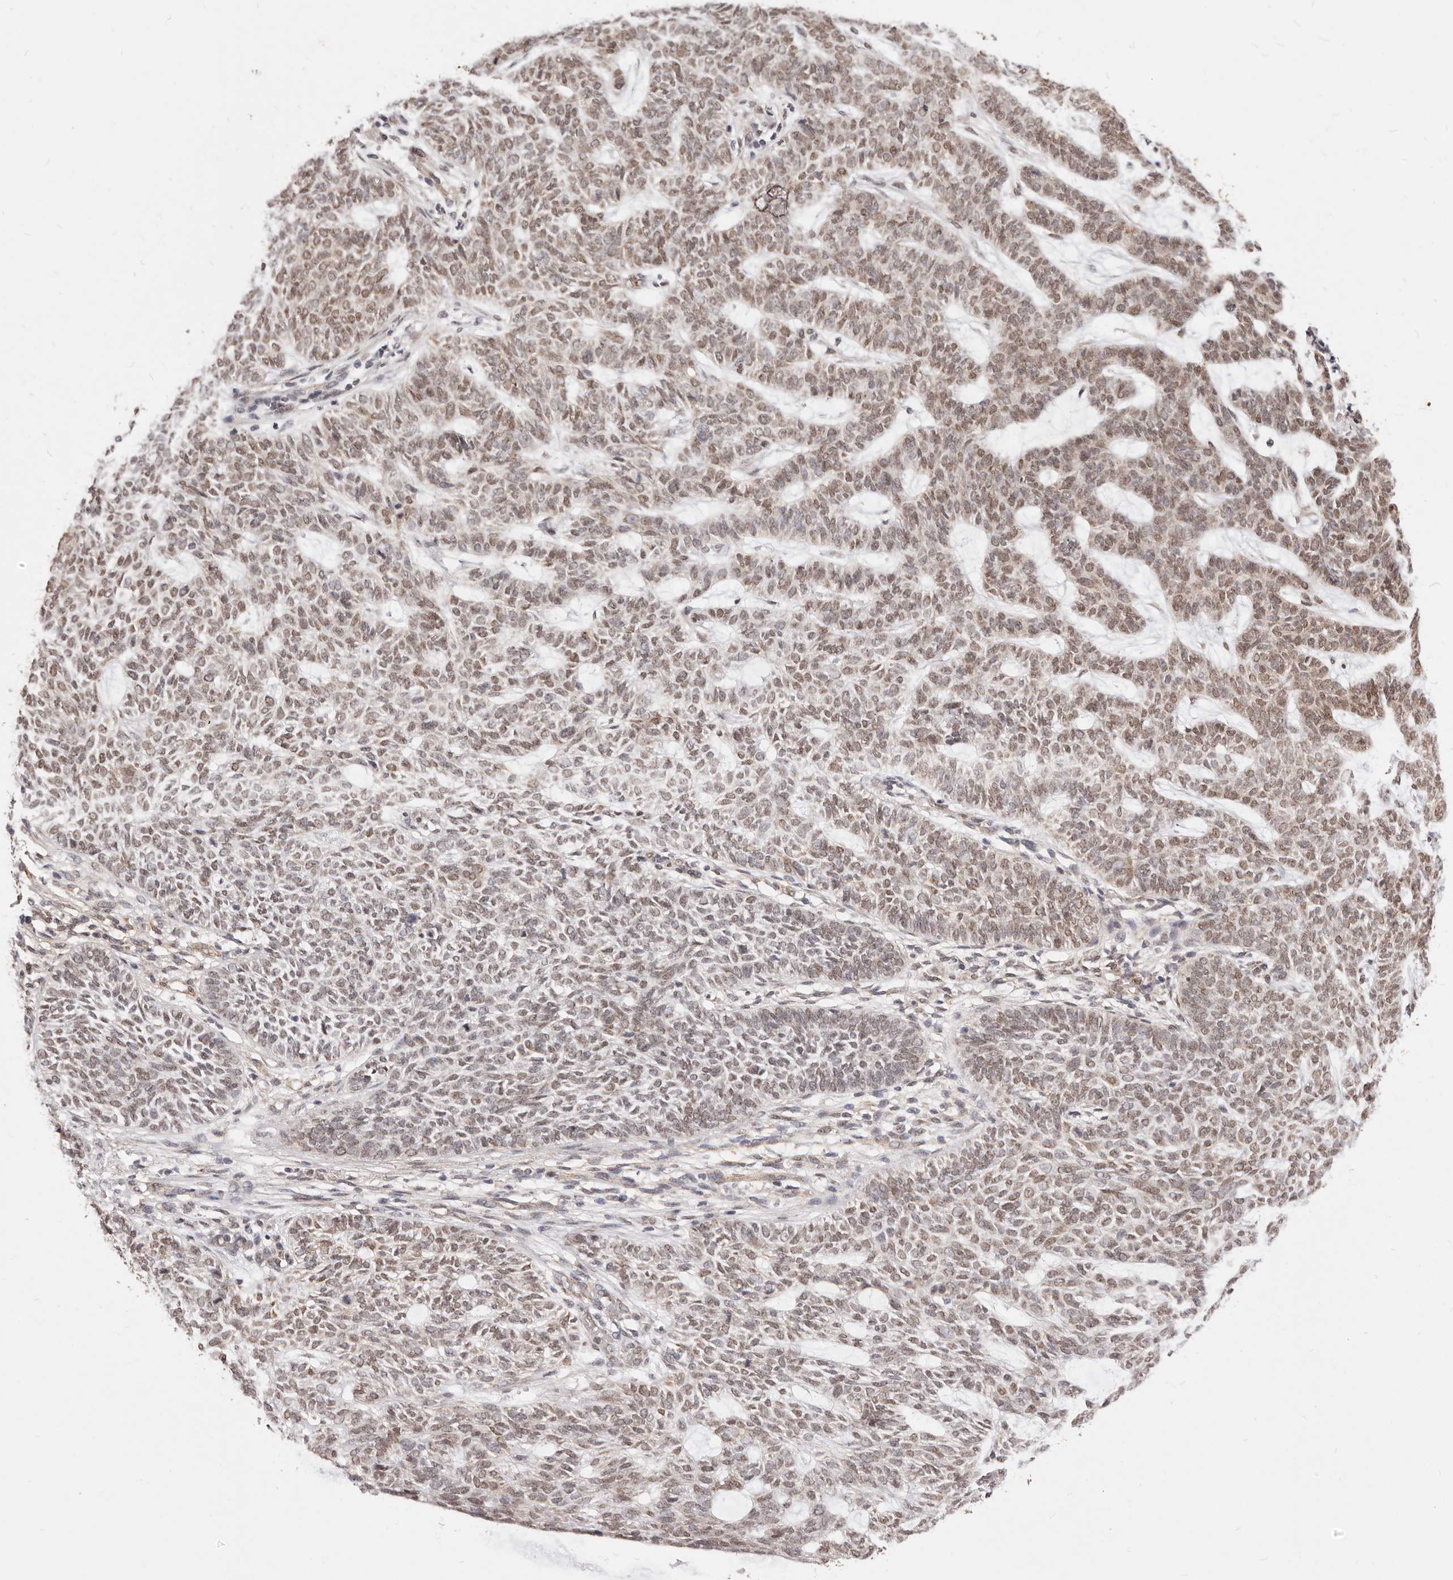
{"staining": {"intensity": "moderate", "quantity": ">75%", "location": "nuclear"}, "tissue": "skin cancer", "cell_type": "Tumor cells", "image_type": "cancer", "snomed": [{"axis": "morphology", "description": "Basal cell carcinoma"}, {"axis": "topography", "description": "Skin"}], "caption": "Skin cancer (basal cell carcinoma) tissue demonstrates moderate nuclear expression in about >75% of tumor cells, visualized by immunohistochemistry.", "gene": "RPS6KA5", "patient": {"sex": "male", "age": 87}}